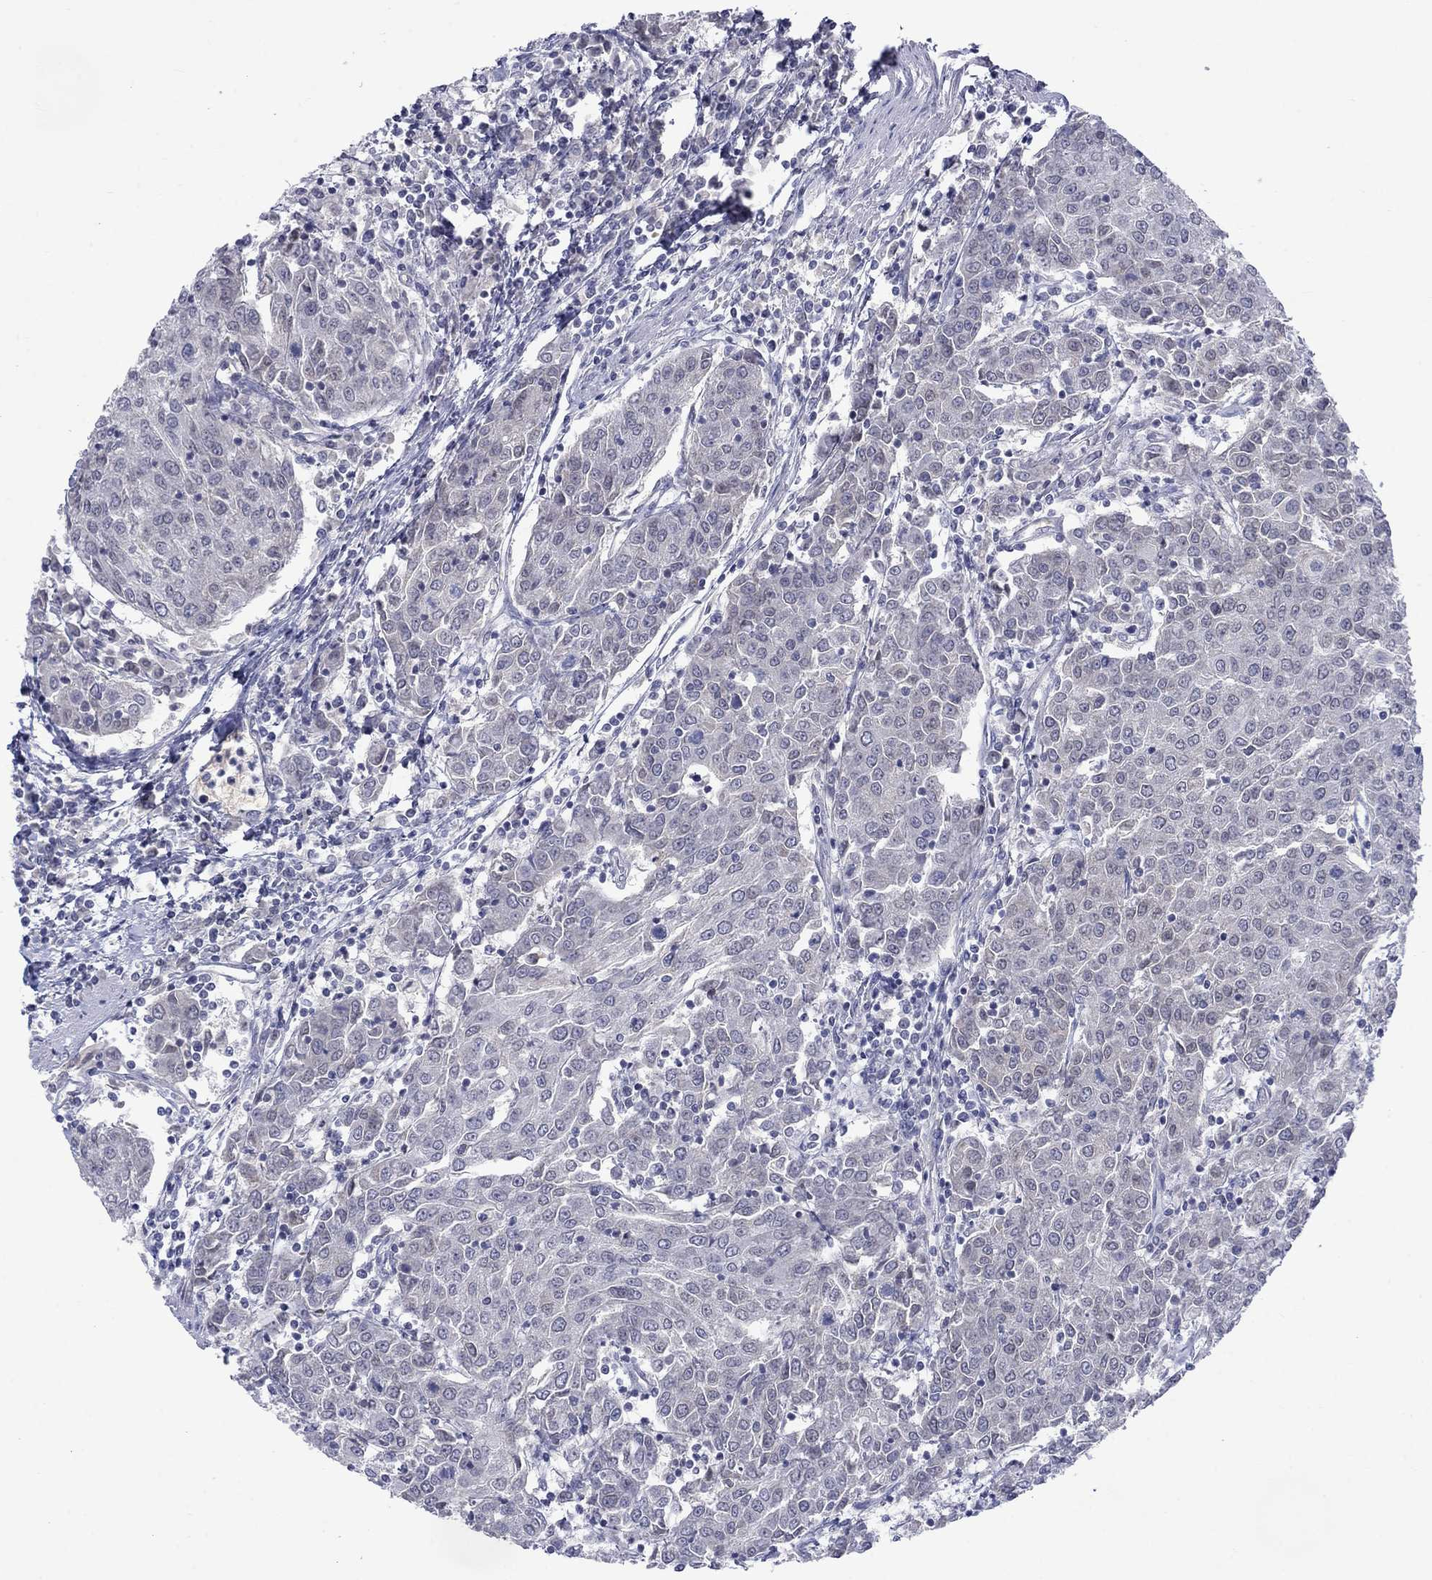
{"staining": {"intensity": "negative", "quantity": "none", "location": "none"}, "tissue": "urothelial cancer", "cell_type": "Tumor cells", "image_type": "cancer", "snomed": [{"axis": "morphology", "description": "Urothelial carcinoma, High grade"}, {"axis": "topography", "description": "Urinary bladder"}], "caption": "The photomicrograph reveals no staining of tumor cells in high-grade urothelial carcinoma.", "gene": "NSMF", "patient": {"sex": "female", "age": 85}}